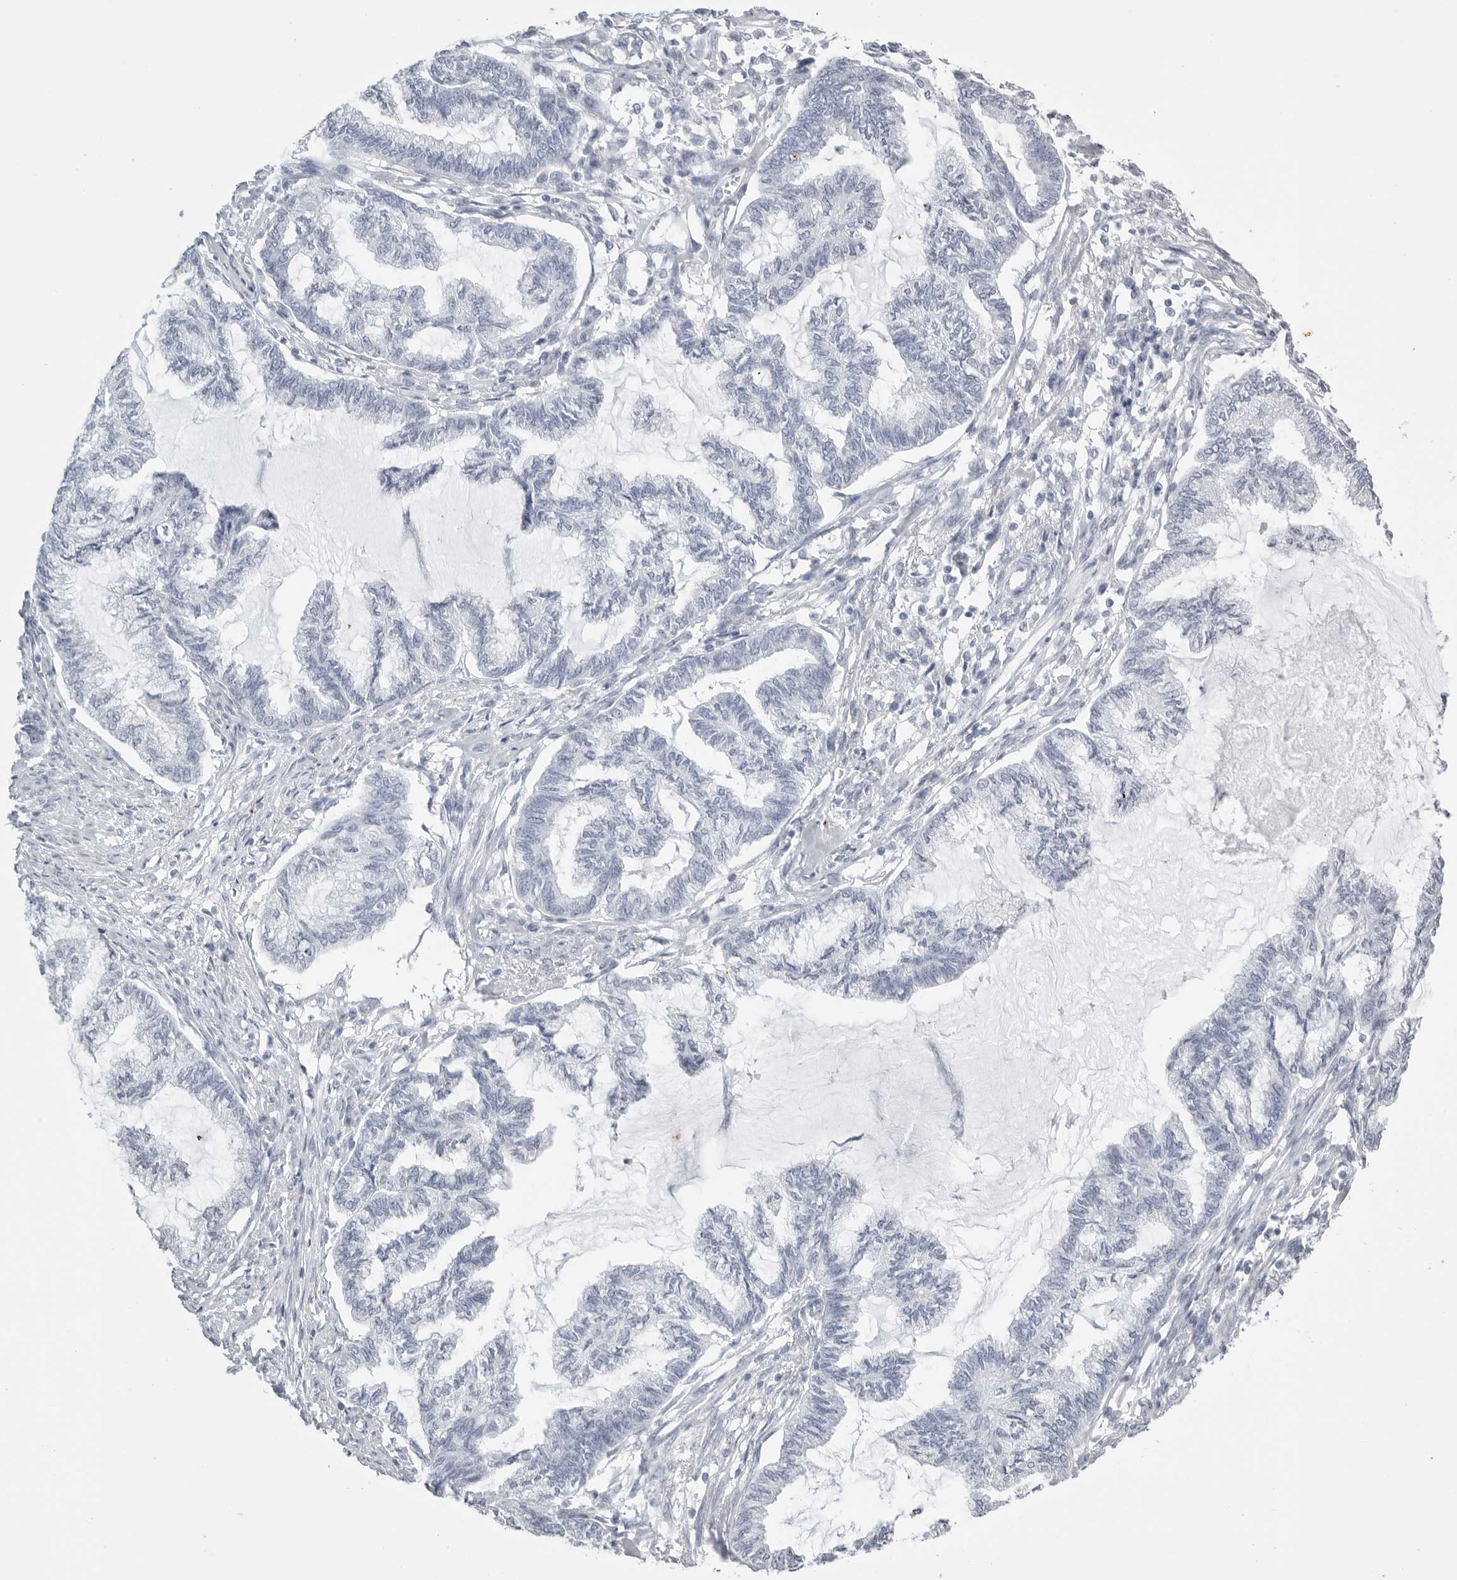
{"staining": {"intensity": "negative", "quantity": "none", "location": "none"}, "tissue": "endometrial cancer", "cell_type": "Tumor cells", "image_type": "cancer", "snomed": [{"axis": "morphology", "description": "Adenocarcinoma, NOS"}, {"axis": "topography", "description": "Endometrium"}], "caption": "This micrograph is of adenocarcinoma (endometrial) stained with immunohistochemistry to label a protein in brown with the nuclei are counter-stained blue. There is no staining in tumor cells.", "gene": "KLK9", "patient": {"sex": "female", "age": 86}}